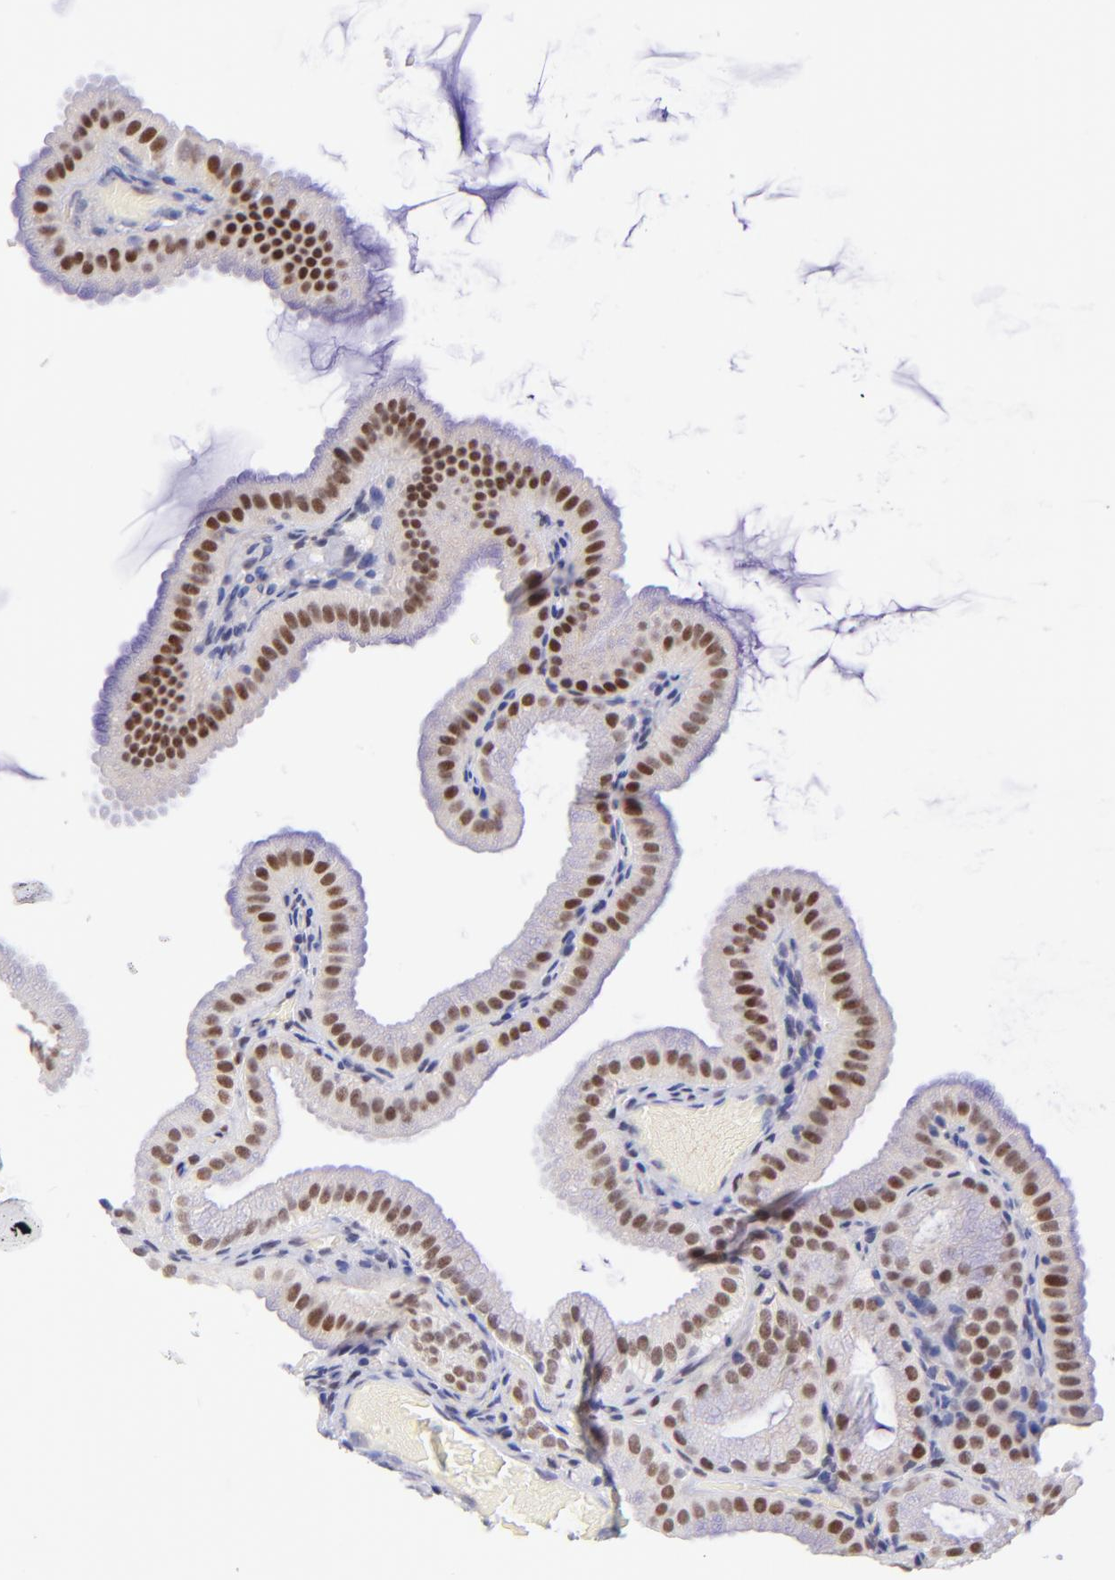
{"staining": {"intensity": "moderate", "quantity": ">75%", "location": "nuclear"}, "tissue": "gallbladder", "cell_type": "Glandular cells", "image_type": "normal", "snomed": [{"axis": "morphology", "description": "Normal tissue, NOS"}, {"axis": "topography", "description": "Gallbladder"}], "caption": "Immunohistochemical staining of benign gallbladder exhibits medium levels of moderate nuclear positivity in about >75% of glandular cells.", "gene": "SOX6", "patient": {"sex": "female", "age": 63}}